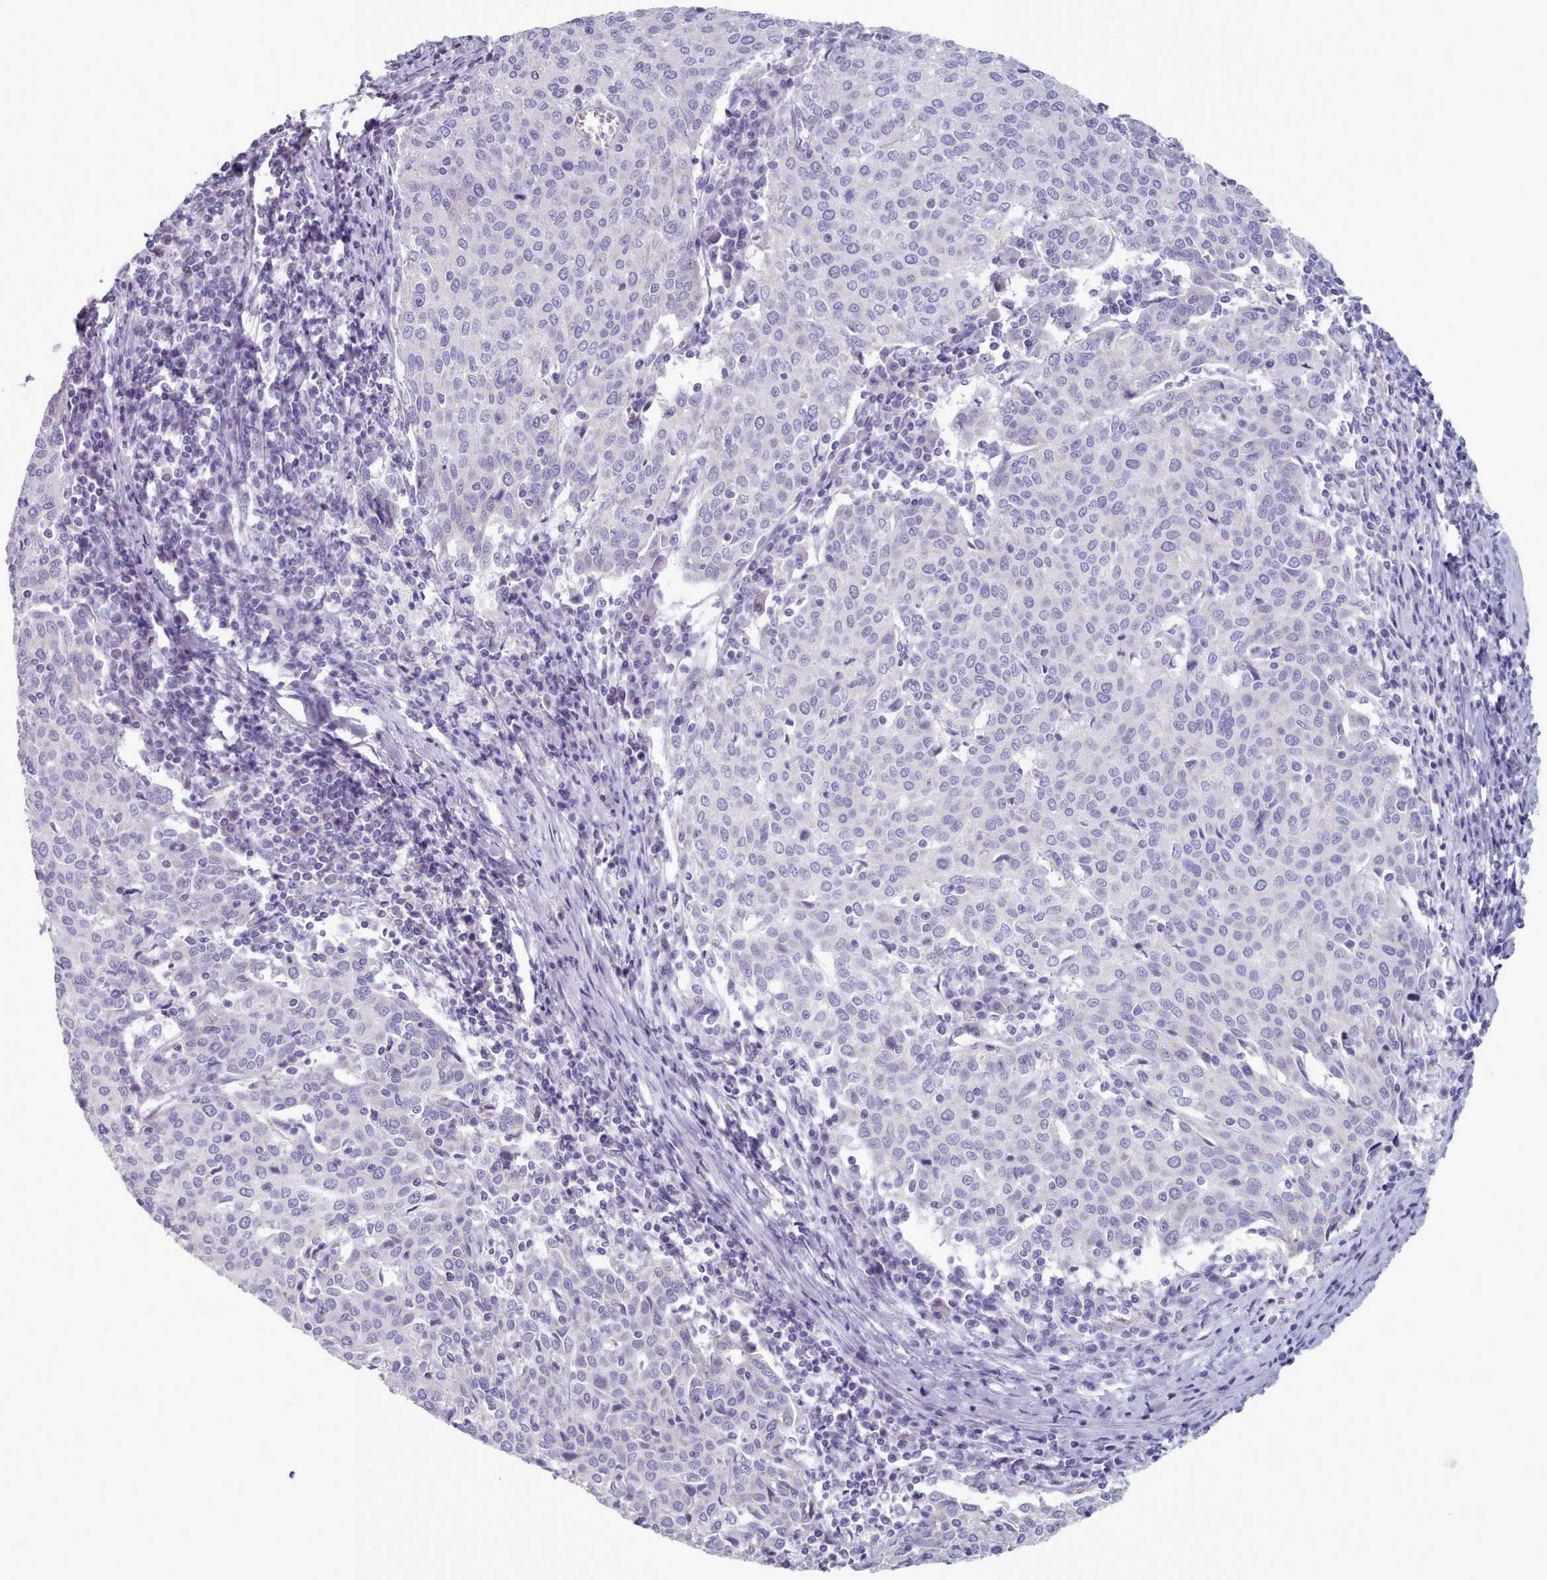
{"staining": {"intensity": "negative", "quantity": "none", "location": "none"}, "tissue": "cervical cancer", "cell_type": "Tumor cells", "image_type": "cancer", "snomed": [{"axis": "morphology", "description": "Squamous cell carcinoma, NOS"}, {"axis": "topography", "description": "Cervix"}], "caption": "Tumor cells show no significant protein staining in squamous cell carcinoma (cervical).", "gene": "HAO1", "patient": {"sex": "female", "age": 46}}